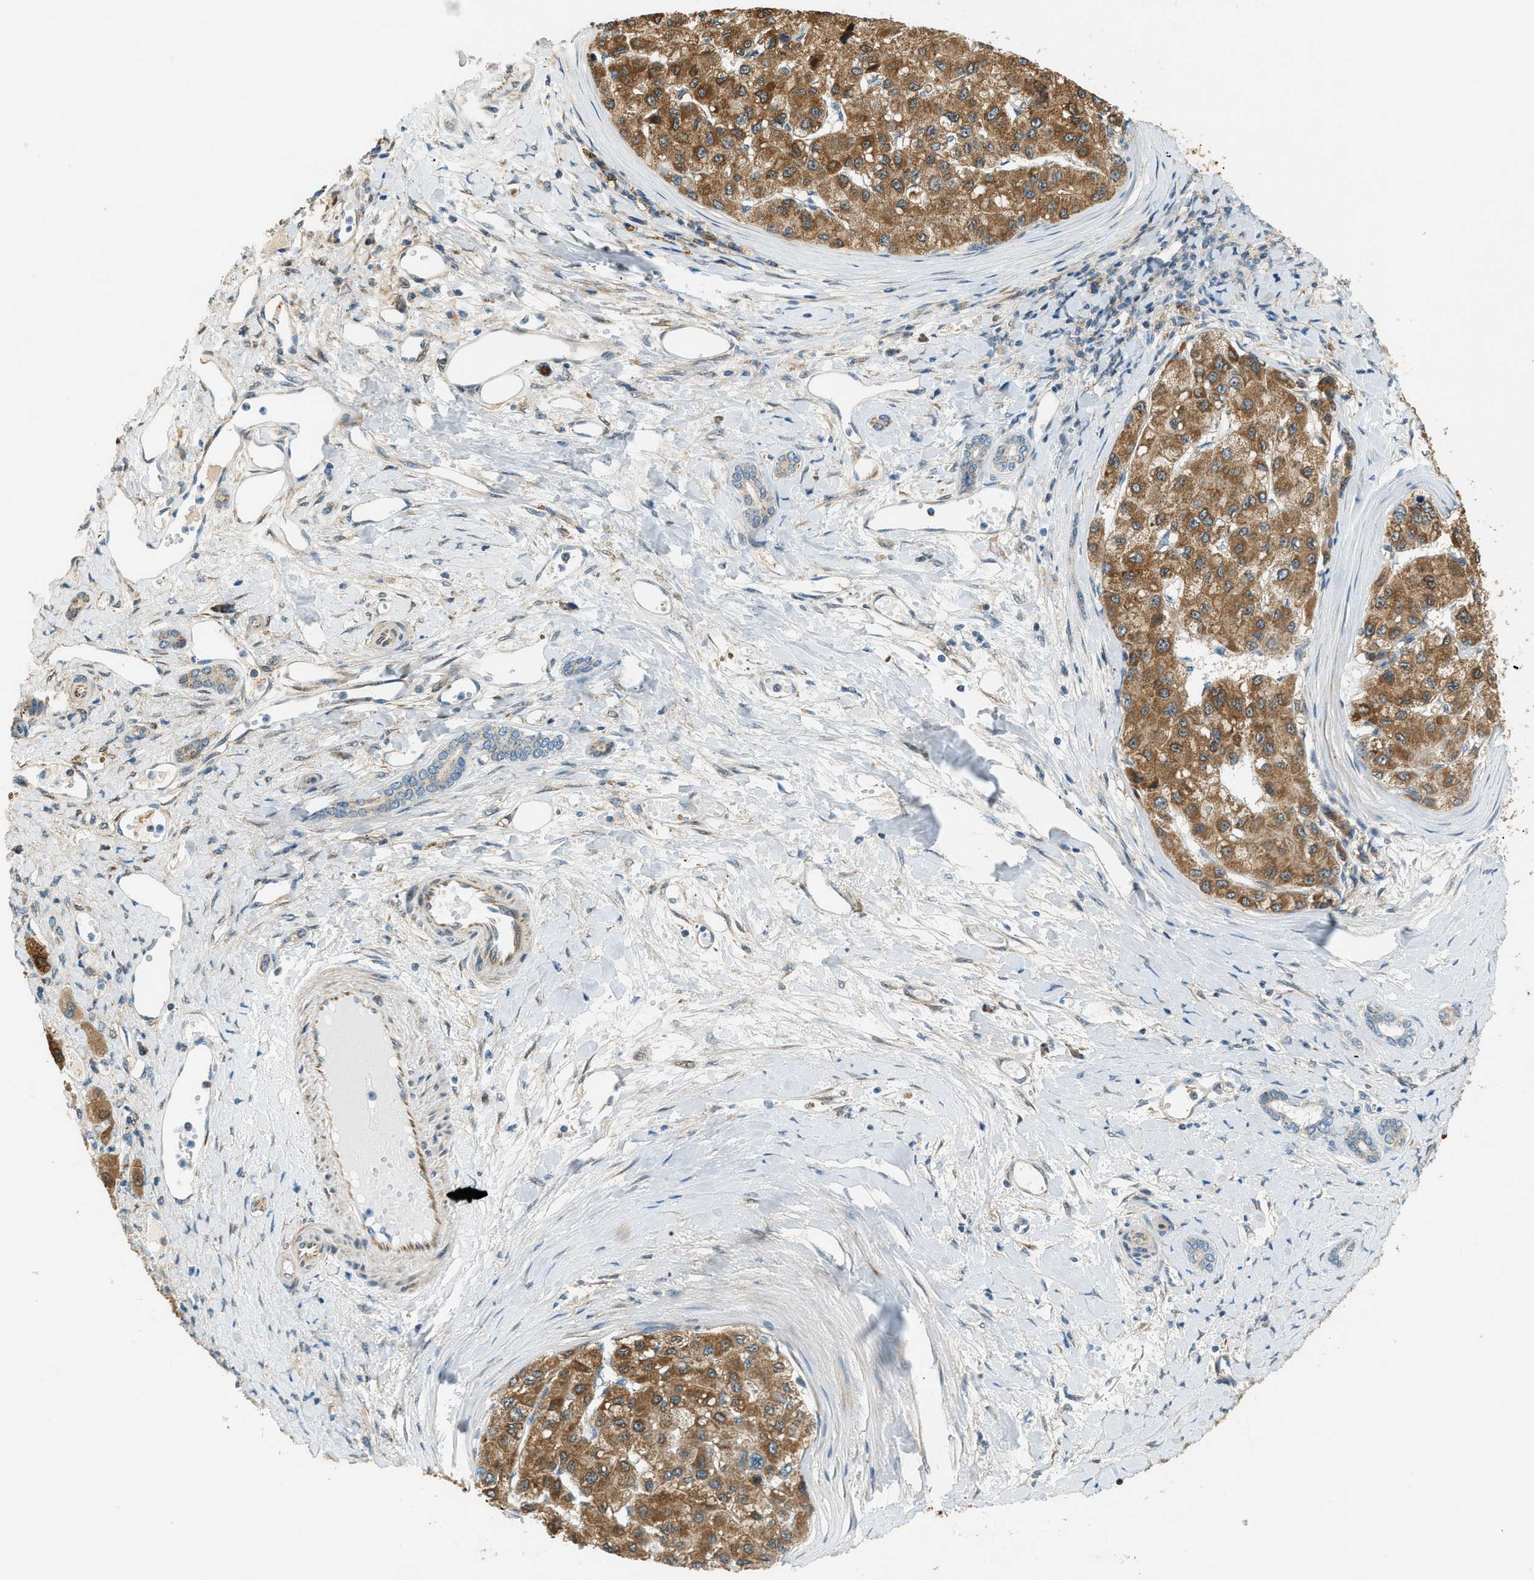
{"staining": {"intensity": "moderate", "quantity": ">75%", "location": "cytoplasmic/membranous"}, "tissue": "liver cancer", "cell_type": "Tumor cells", "image_type": "cancer", "snomed": [{"axis": "morphology", "description": "Carcinoma, Hepatocellular, NOS"}, {"axis": "topography", "description": "Liver"}], "caption": "Brown immunohistochemical staining in hepatocellular carcinoma (liver) exhibits moderate cytoplasmic/membranous expression in about >75% of tumor cells. The staining was performed using DAB (3,3'-diaminobenzidine), with brown indicating positive protein expression. Nuclei are stained blue with hematoxylin.", "gene": "PIGG", "patient": {"sex": "male", "age": 80}}